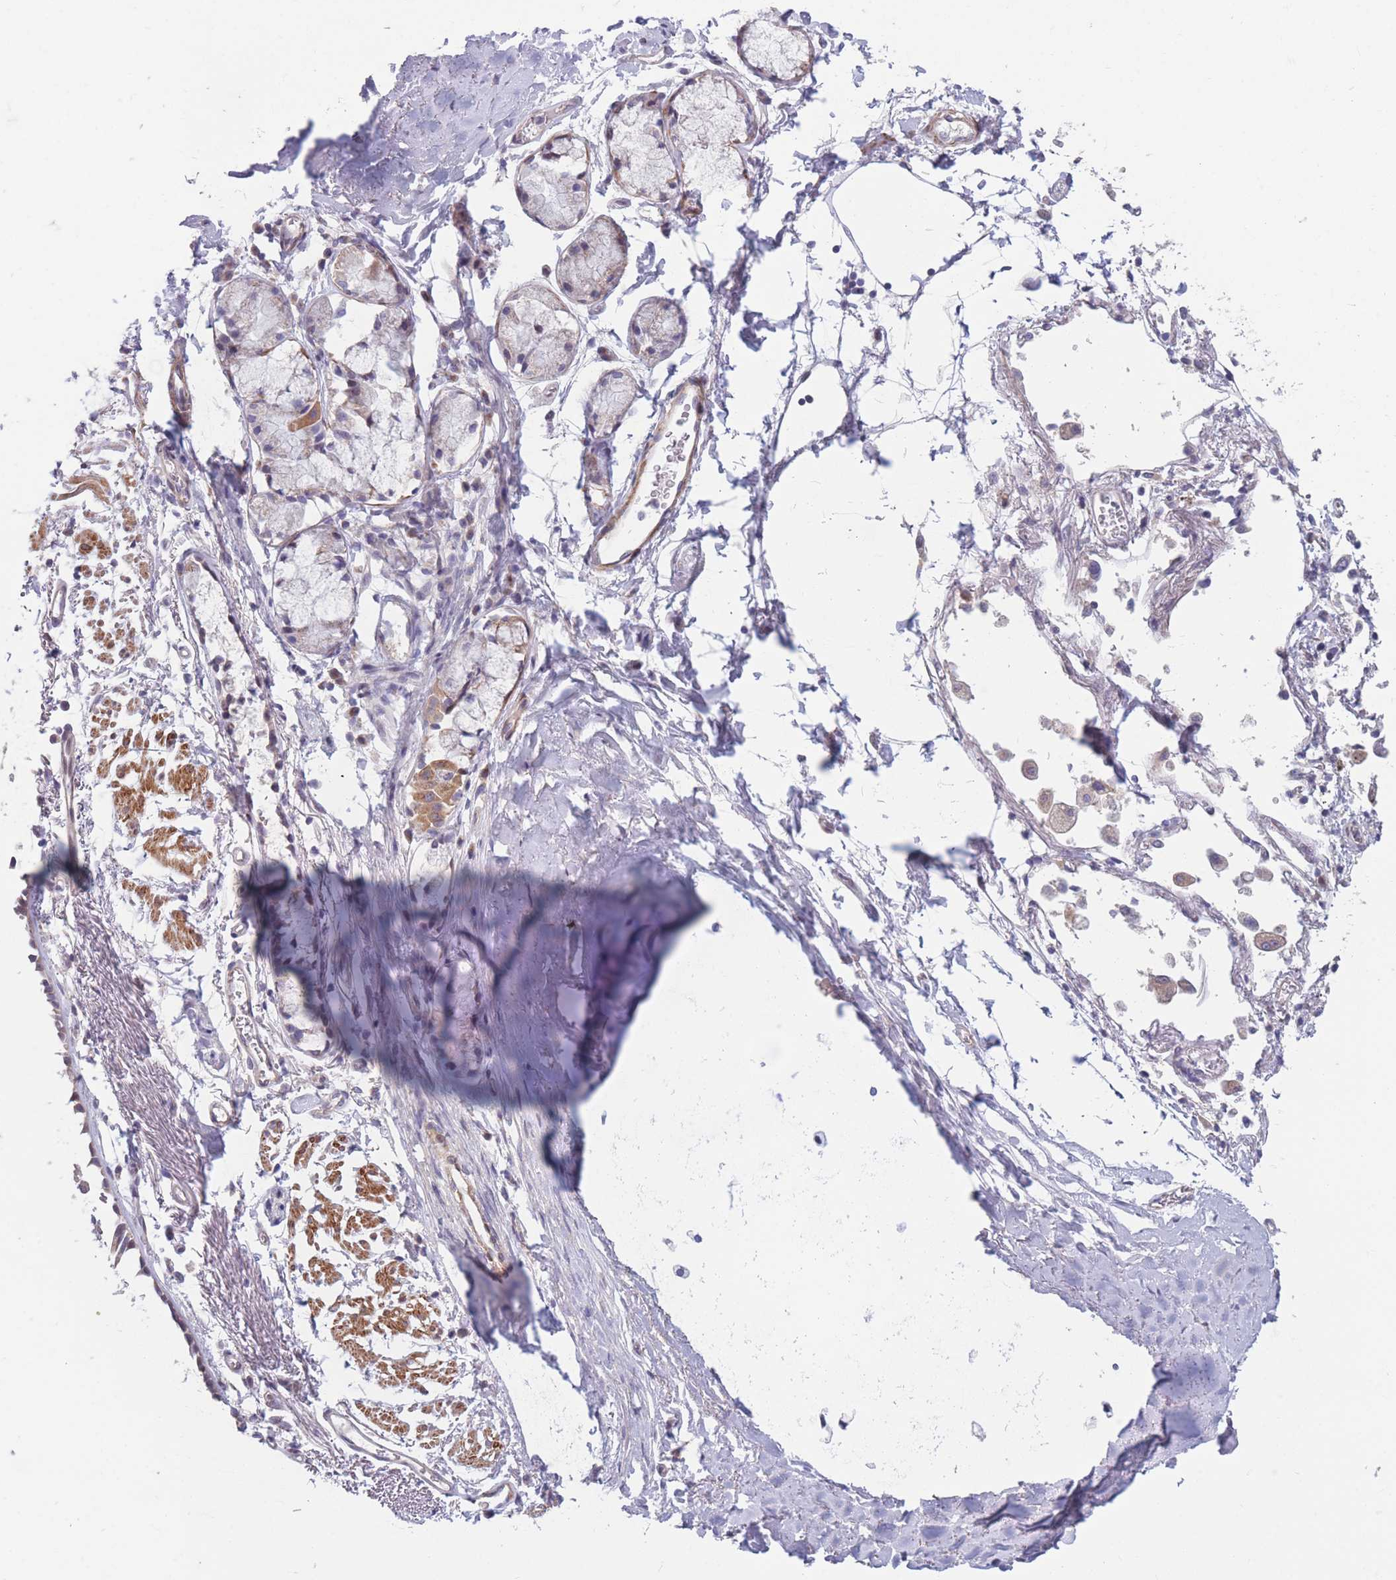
{"staining": {"intensity": "negative", "quantity": "none", "location": "none"}, "tissue": "adipose tissue", "cell_type": "Adipocytes", "image_type": "normal", "snomed": [{"axis": "morphology", "description": "Normal tissue, NOS"}, {"axis": "topography", "description": "Cartilage tissue"}], "caption": "The immunohistochemistry micrograph has no significant positivity in adipocytes of adipose tissue. The staining was performed using DAB to visualize the protein expression in brown, while the nuclei were stained in blue with hematoxylin (Magnification: 20x).", "gene": "CCNQ", "patient": {"sex": "male", "age": 73}}